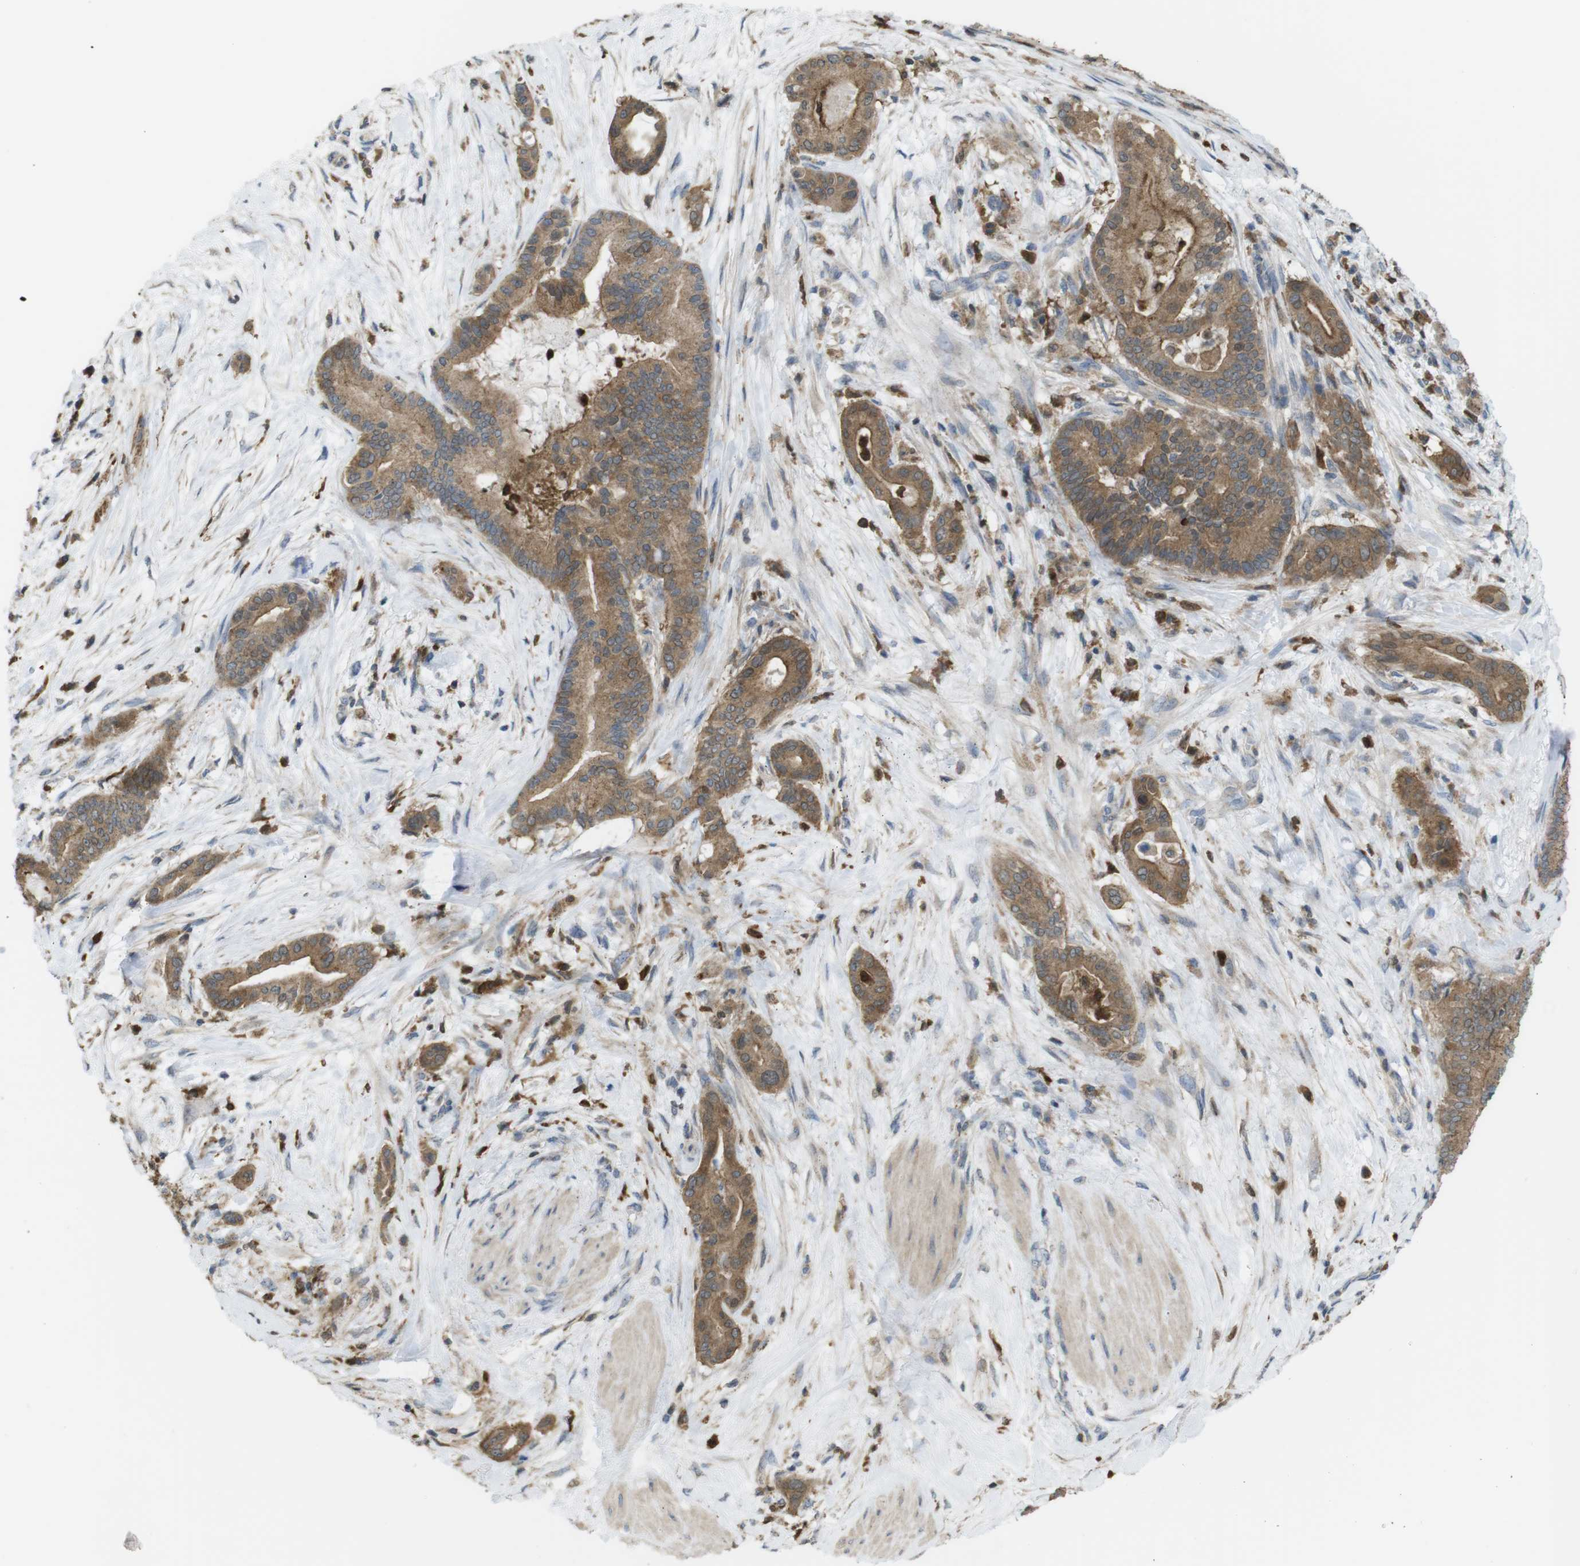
{"staining": {"intensity": "moderate", "quantity": ">75%", "location": "cytoplasmic/membranous"}, "tissue": "pancreatic cancer", "cell_type": "Tumor cells", "image_type": "cancer", "snomed": [{"axis": "morphology", "description": "Normal tissue, NOS"}, {"axis": "morphology", "description": "Adenocarcinoma, NOS"}, {"axis": "topography", "description": "Pancreas"}], "caption": "A brown stain shows moderate cytoplasmic/membranous expression of a protein in human pancreatic cancer (adenocarcinoma) tumor cells.", "gene": "PRKCD", "patient": {"sex": "male", "age": 63}}